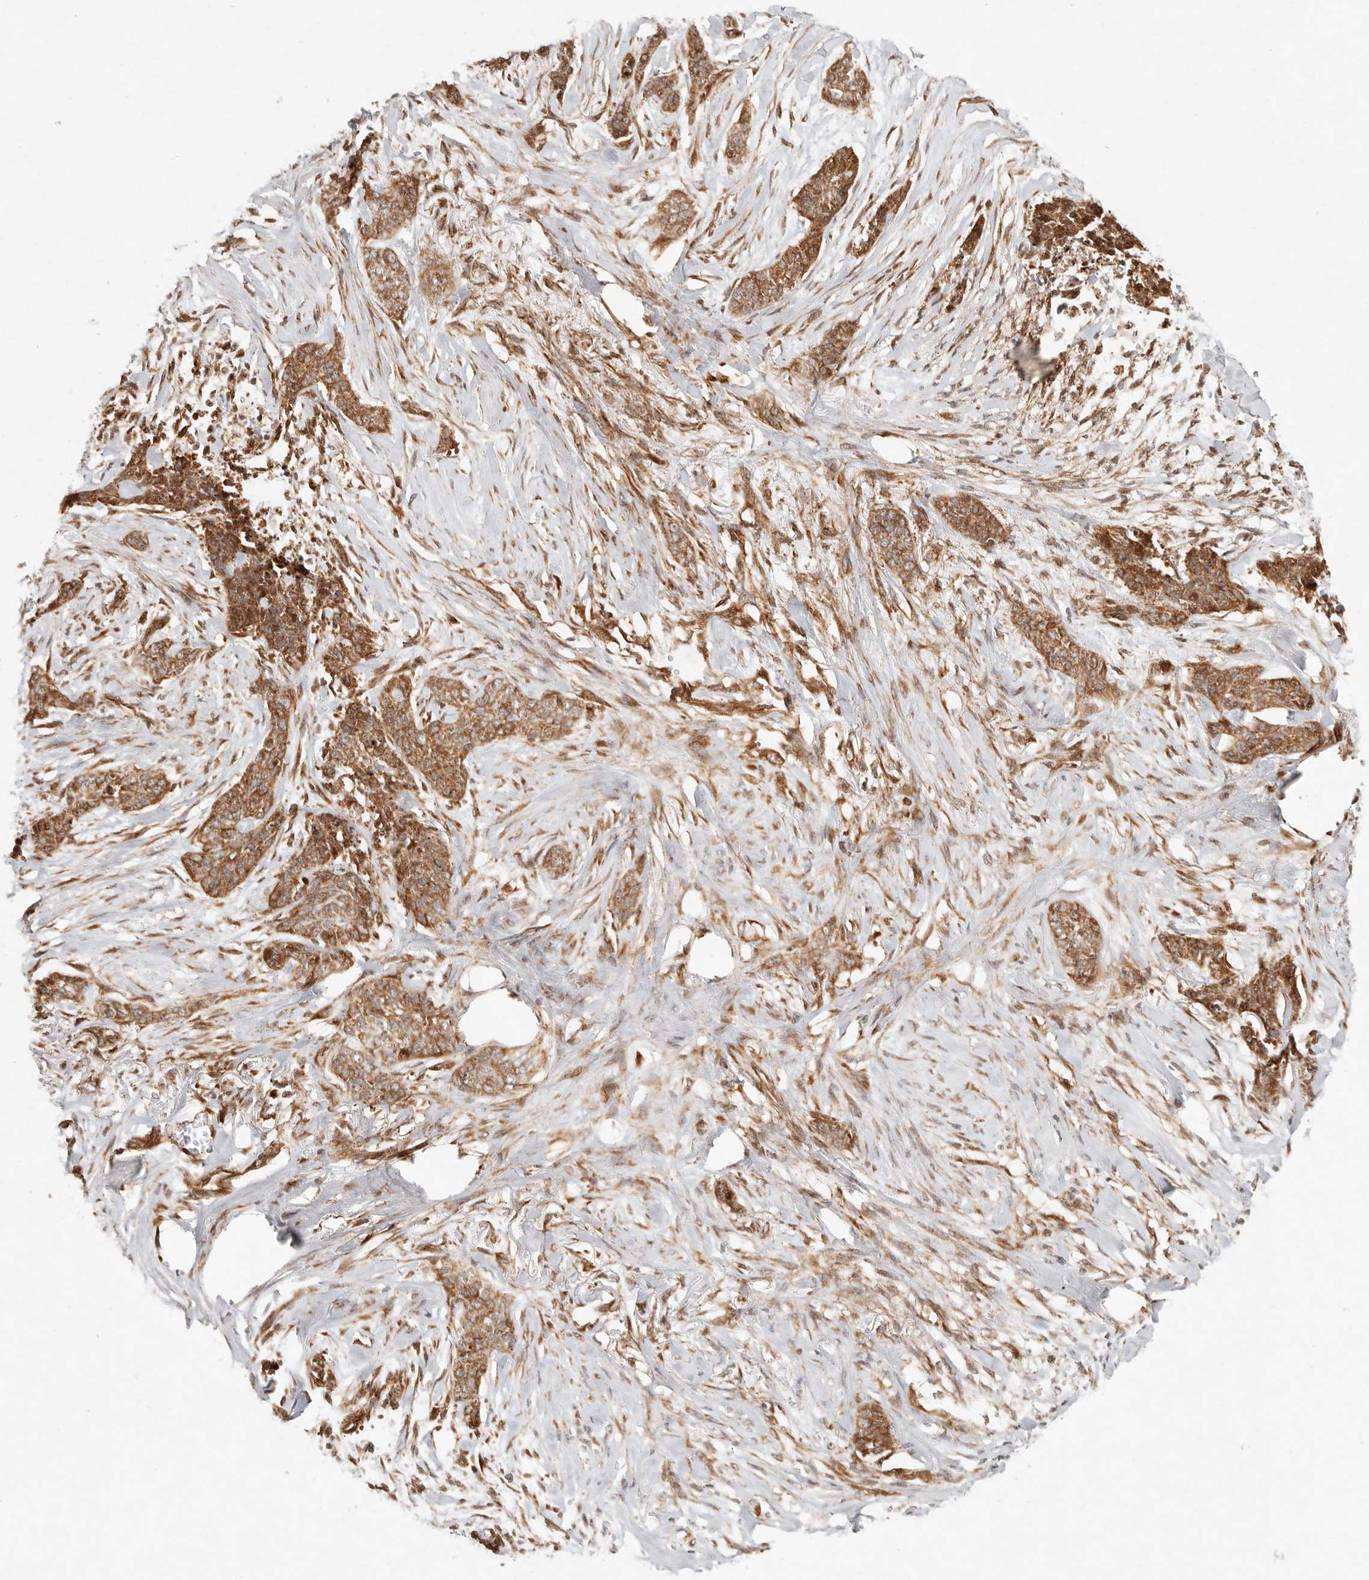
{"staining": {"intensity": "moderate", "quantity": ">75%", "location": "cytoplasmic/membranous"}, "tissue": "skin cancer", "cell_type": "Tumor cells", "image_type": "cancer", "snomed": [{"axis": "morphology", "description": "Basal cell carcinoma"}, {"axis": "topography", "description": "Skin"}], "caption": "High-magnification brightfield microscopy of basal cell carcinoma (skin) stained with DAB (3,3'-diaminobenzidine) (brown) and counterstained with hematoxylin (blue). tumor cells exhibit moderate cytoplasmic/membranous staining is appreciated in about>75% of cells. The staining is performed using DAB brown chromogen to label protein expression. The nuclei are counter-stained blue using hematoxylin.", "gene": "KLHL38", "patient": {"sex": "female", "age": 64}}